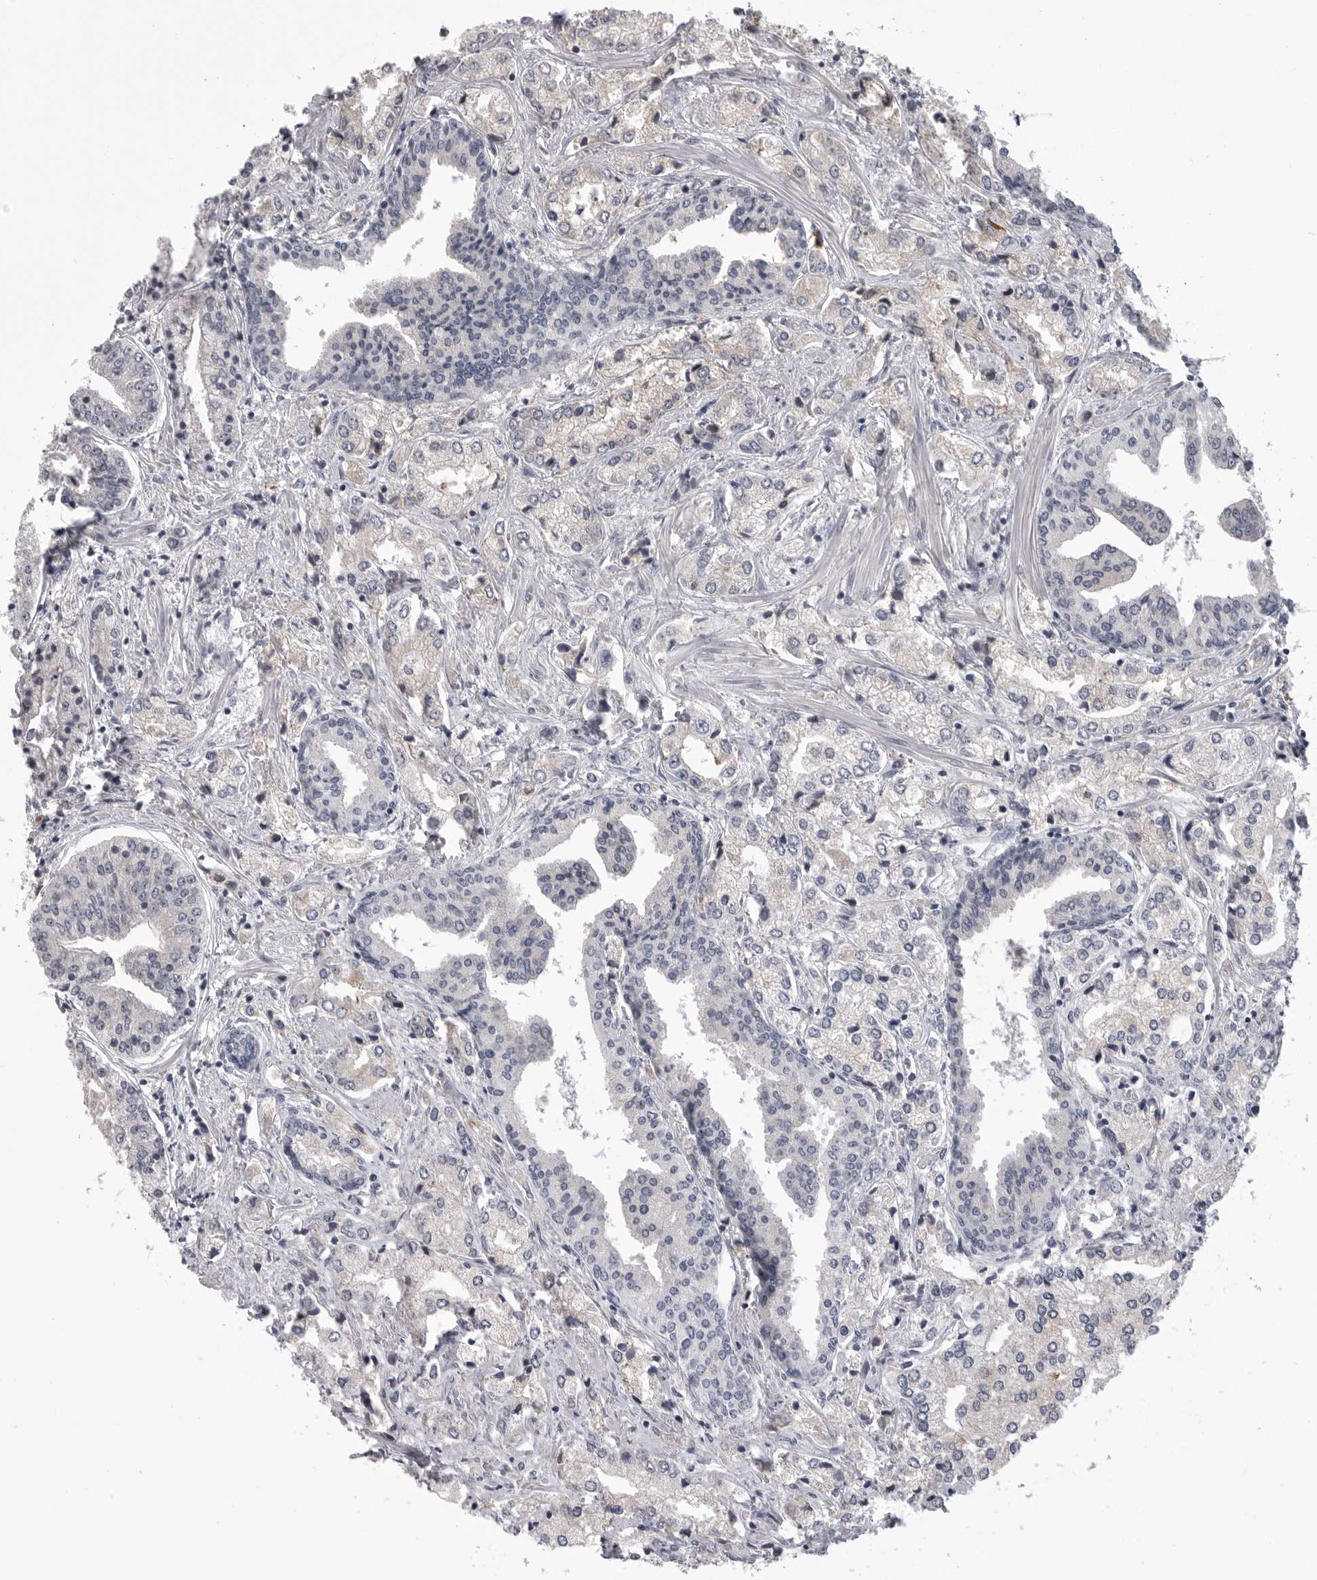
{"staining": {"intensity": "negative", "quantity": "none", "location": "none"}, "tissue": "prostate cancer", "cell_type": "Tumor cells", "image_type": "cancer", "snomed": [{"axis": "morphology", "description": "Adenocarcinoma, High grade"}, {"axis": "topography", "description": "Prostate"}], "caption": "High-grade adenocarcinoma (prostate) stained for a protein using immunohistochemistry (IHC) reveals no staining tumor cells.", "gene": "FKBP2", "patient": {"sex": "male", "age": 66}}